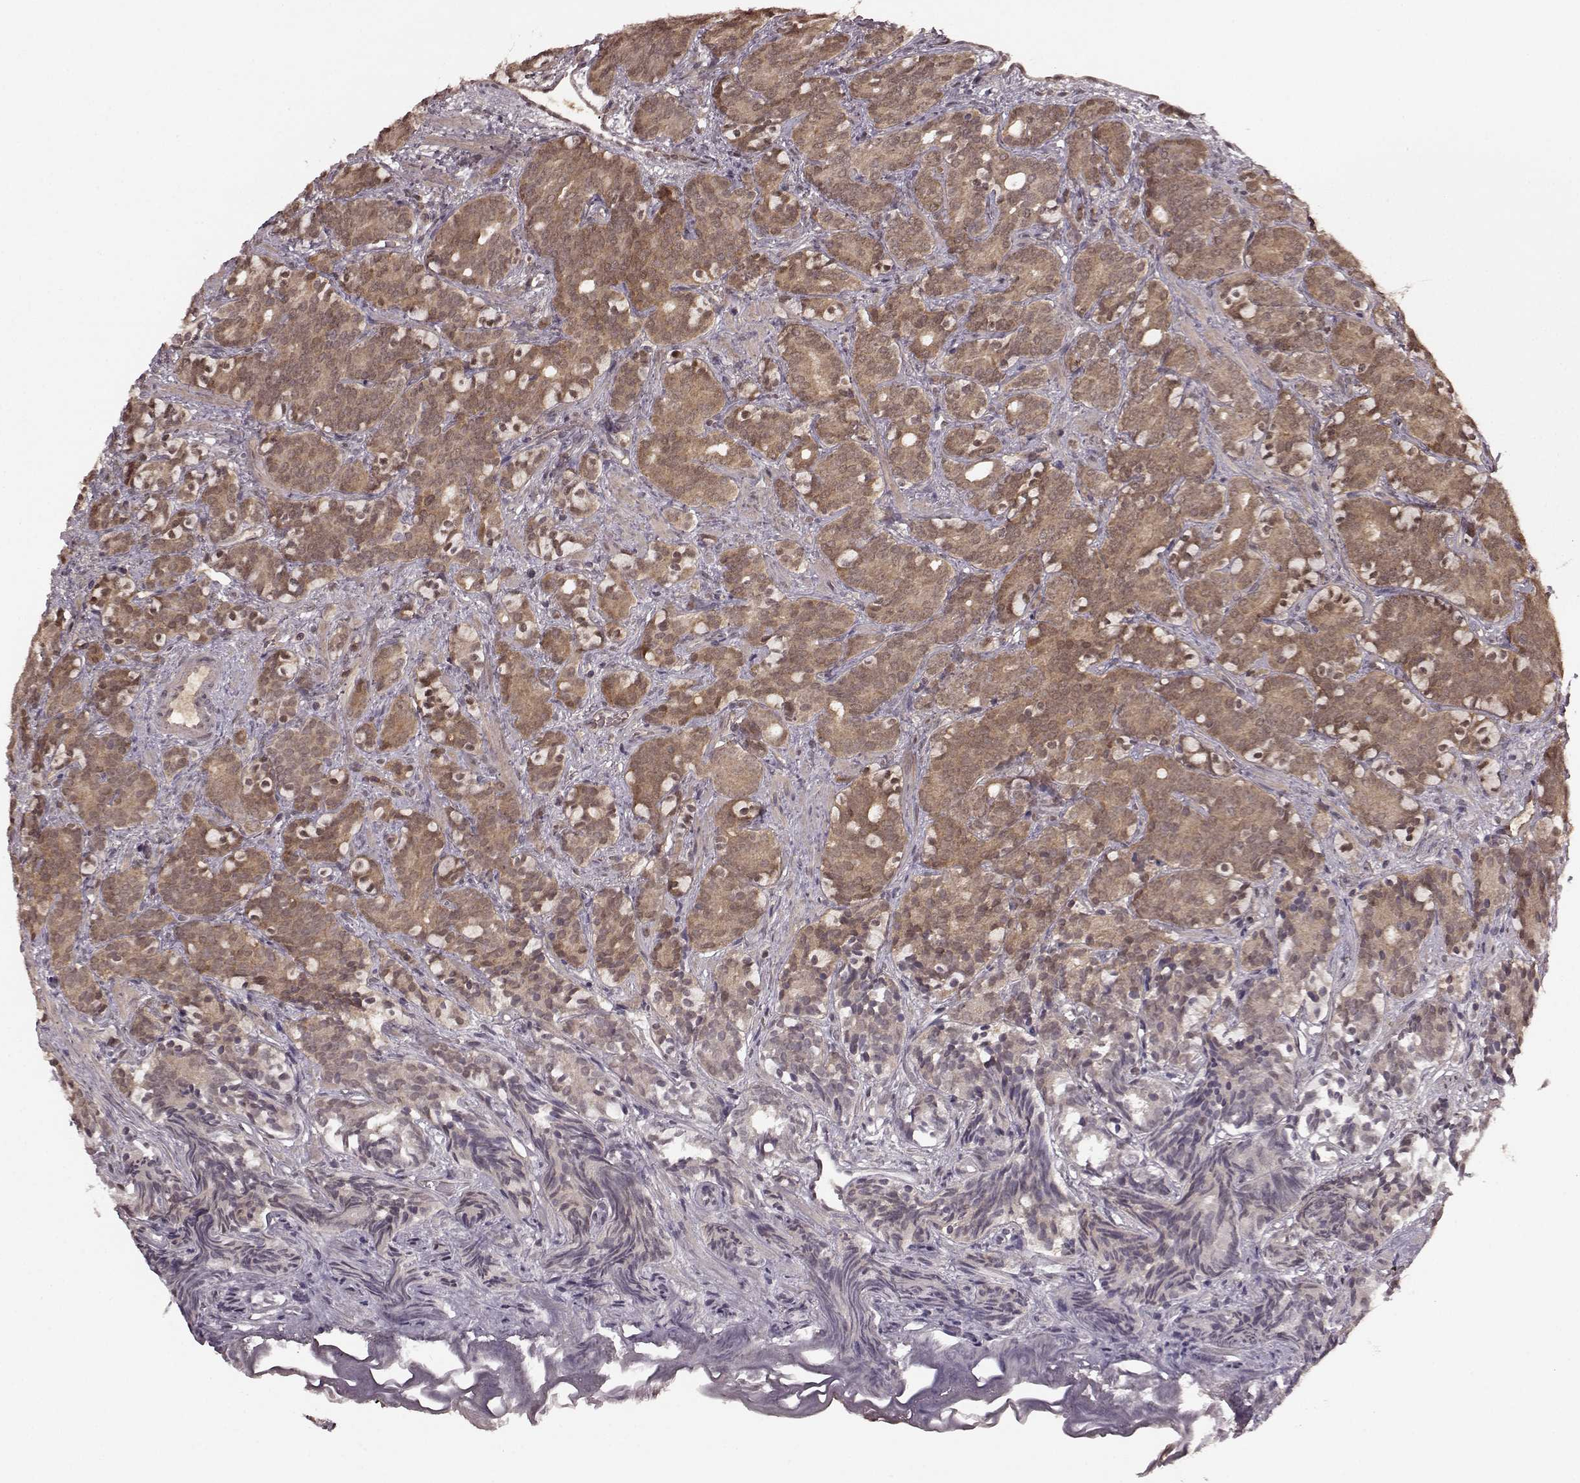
{"staining": {"intensity": "weak", "quantity": "25%-75%", "location": "cytoplasmic/membranous,nuclear"}, "tissue": "prostate cancer", "cell_type": "Tumor cells", "image_type": "cancer", "snomed": [{"axis": "morphology", "description": "Adenocarcinoma, High grade"}, {"axis": "topography", "description": "Prostate"}], "caption": "The image reveals staining of prostate cancer, revealing weak cytoplasmic/membranous and nuclear protein staining (brown color) within tumor cells. The staining was performed using DAB (3,3'-diaminobenzidine), with brown indicating positive protein expression. Nuclei are stained blue with hematoxylin.", "gene": "GSS", "patient": {"sex": "male", "age": 84}}